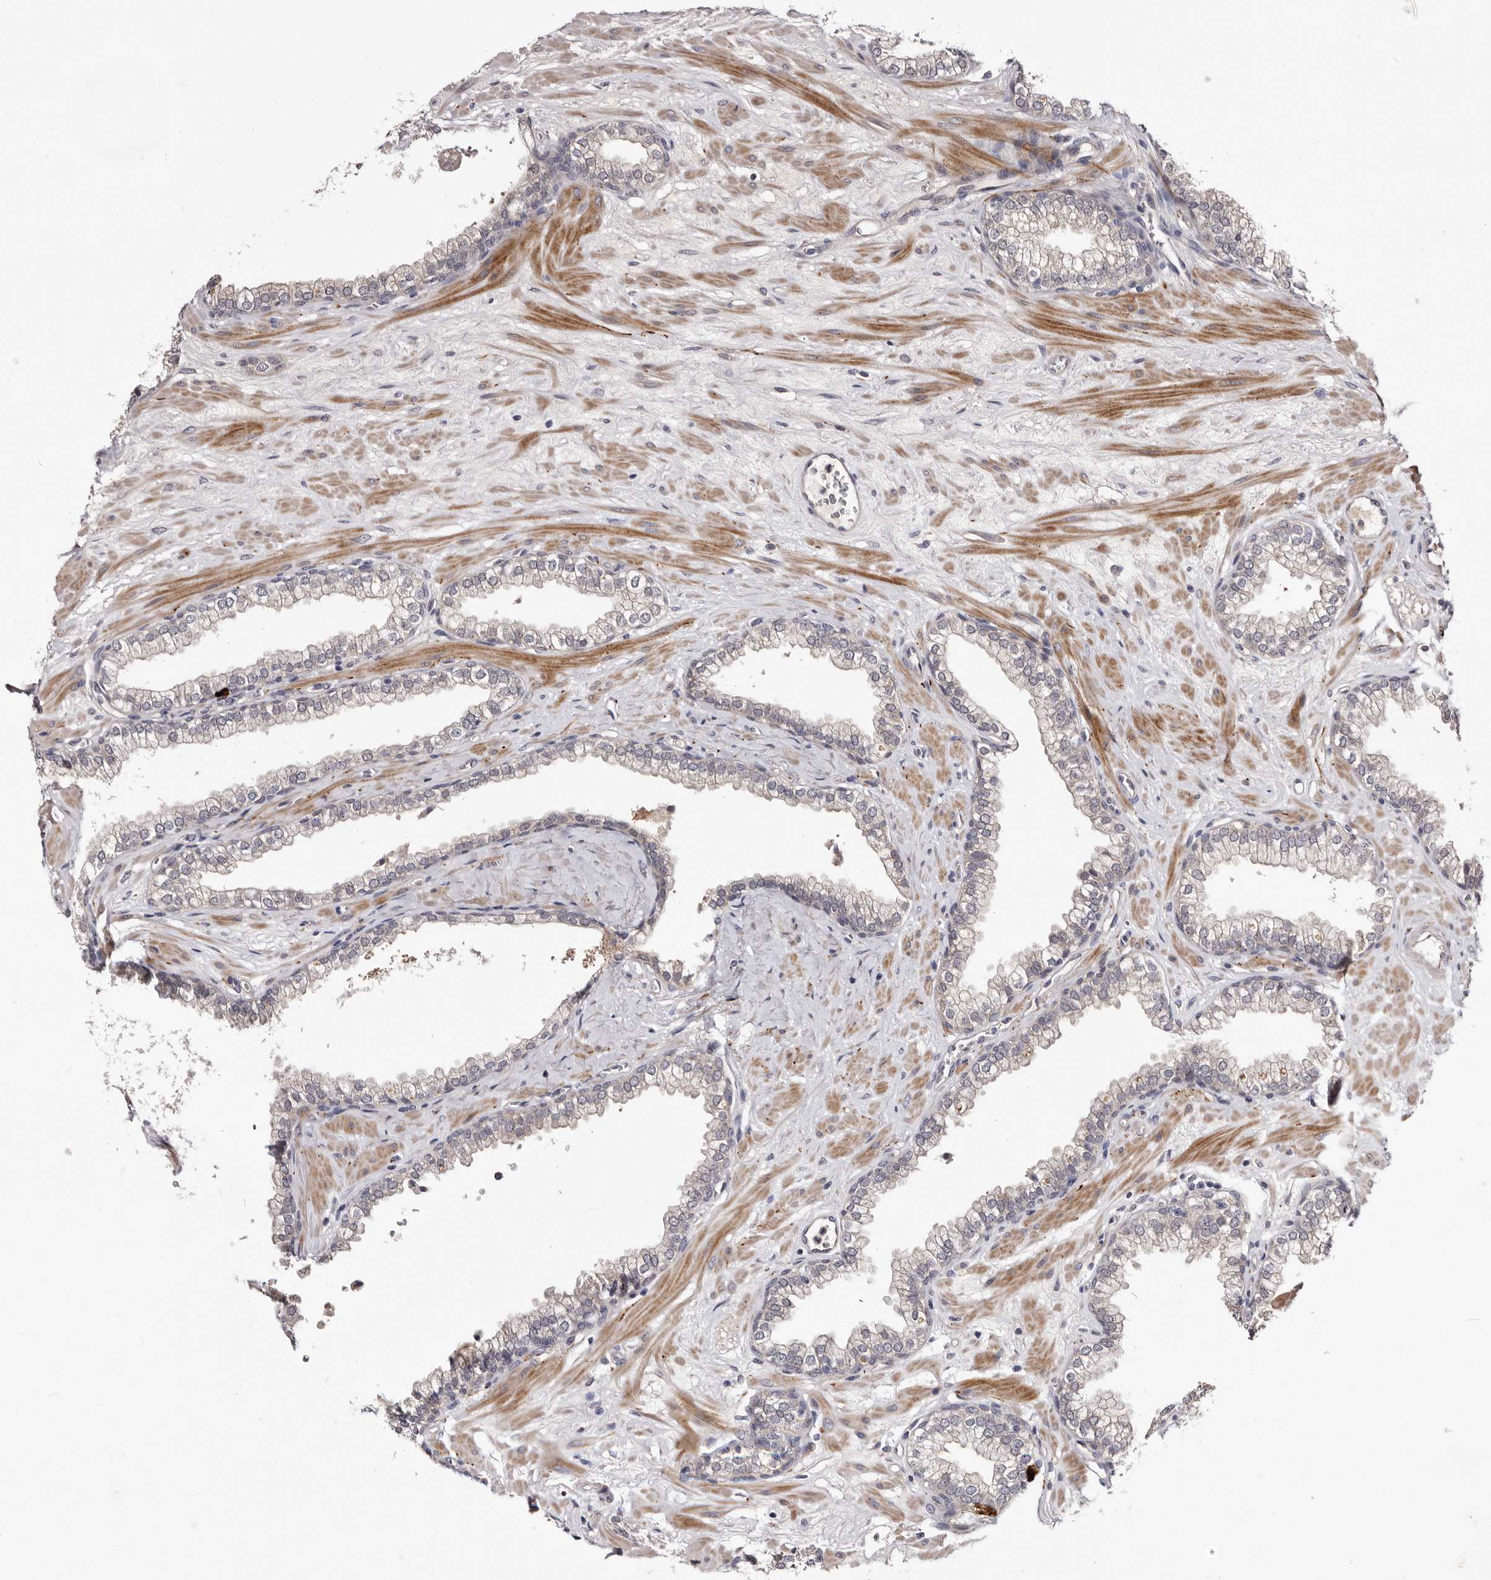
{"staining": {"intensity": "negative", "quantity": "none", "location": "none"}, "tissue": "prostate", "cell_type": "Glandular cells", "image_type": "normal", "snomed": [{"axis": "morphology", "description": "Normal tissue, NOS"}, {"axis": "morphology", "description": "Urothelial carcinoma, Low grade"}, {"axis": "topography", "description": "Urinary bladder"}, {"axis": "topography", "description": "Prostate"}], "caption": "This is an immunohistochemistry micrograph of normal human prostate. There is no staining in glandular cells.", "gene": "LANCL2", "patient": {"sex": "male", "age": 60}}